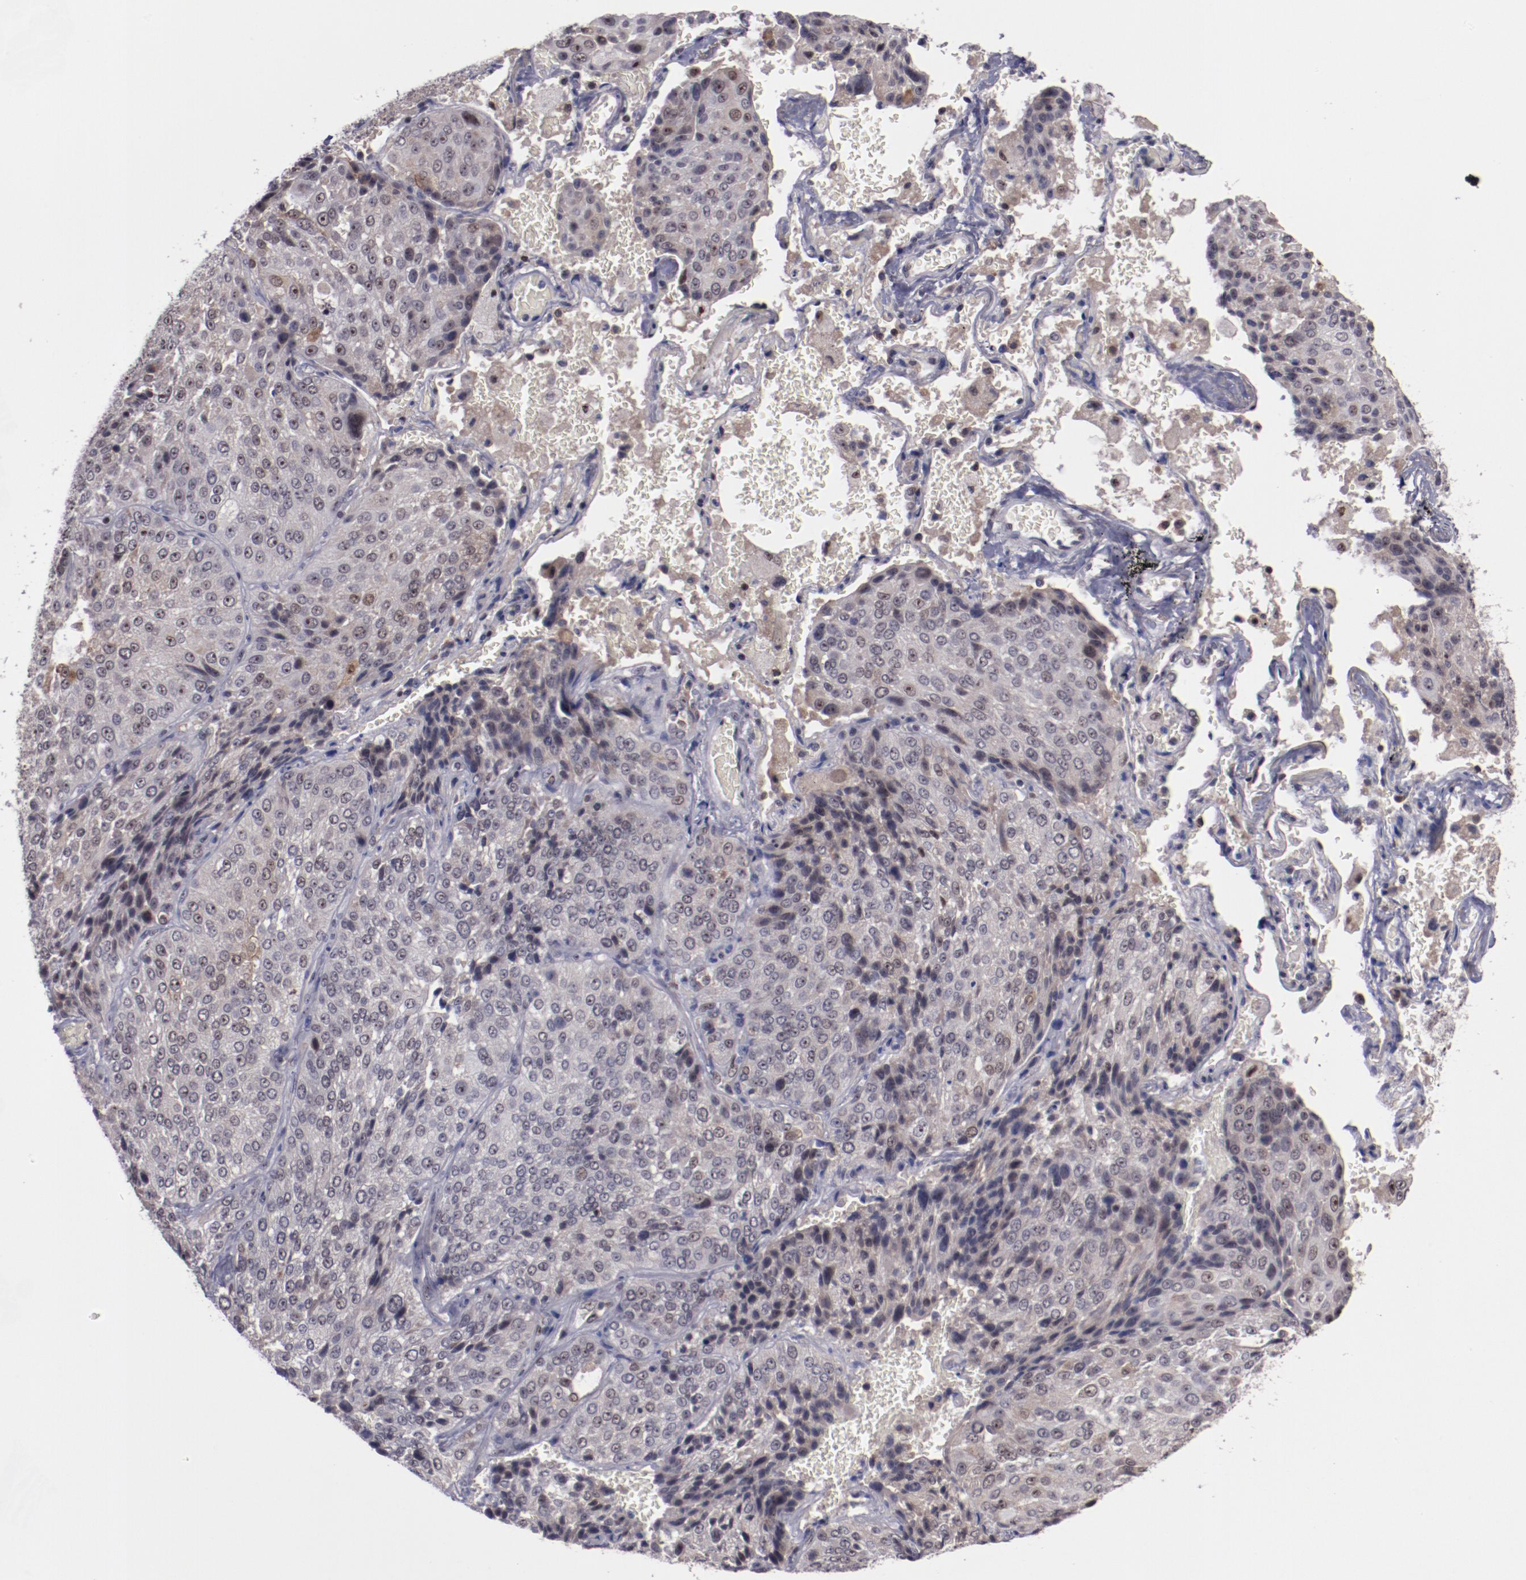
{"staining": {"intensity": "weak", "quantity": "<25%", "location": "cytoplasmic/membranous,nuclear"}, "tissue": "lung cancer", "cell_type": "Tumor cells", "image_type": "cancer", "snomed": [{"axis": "morphology", "description": "Squamous cell carcinoma, NOS"}, {"axis": "topography", "description": "Lung"}], "caption": "A photomicrograph of squamous cell carcinoma (lung) stained for a protein demonstrates no brown staining in tumor cells.", "gene": "DDX24", "patient": {"sex": "male", "age": 54}}